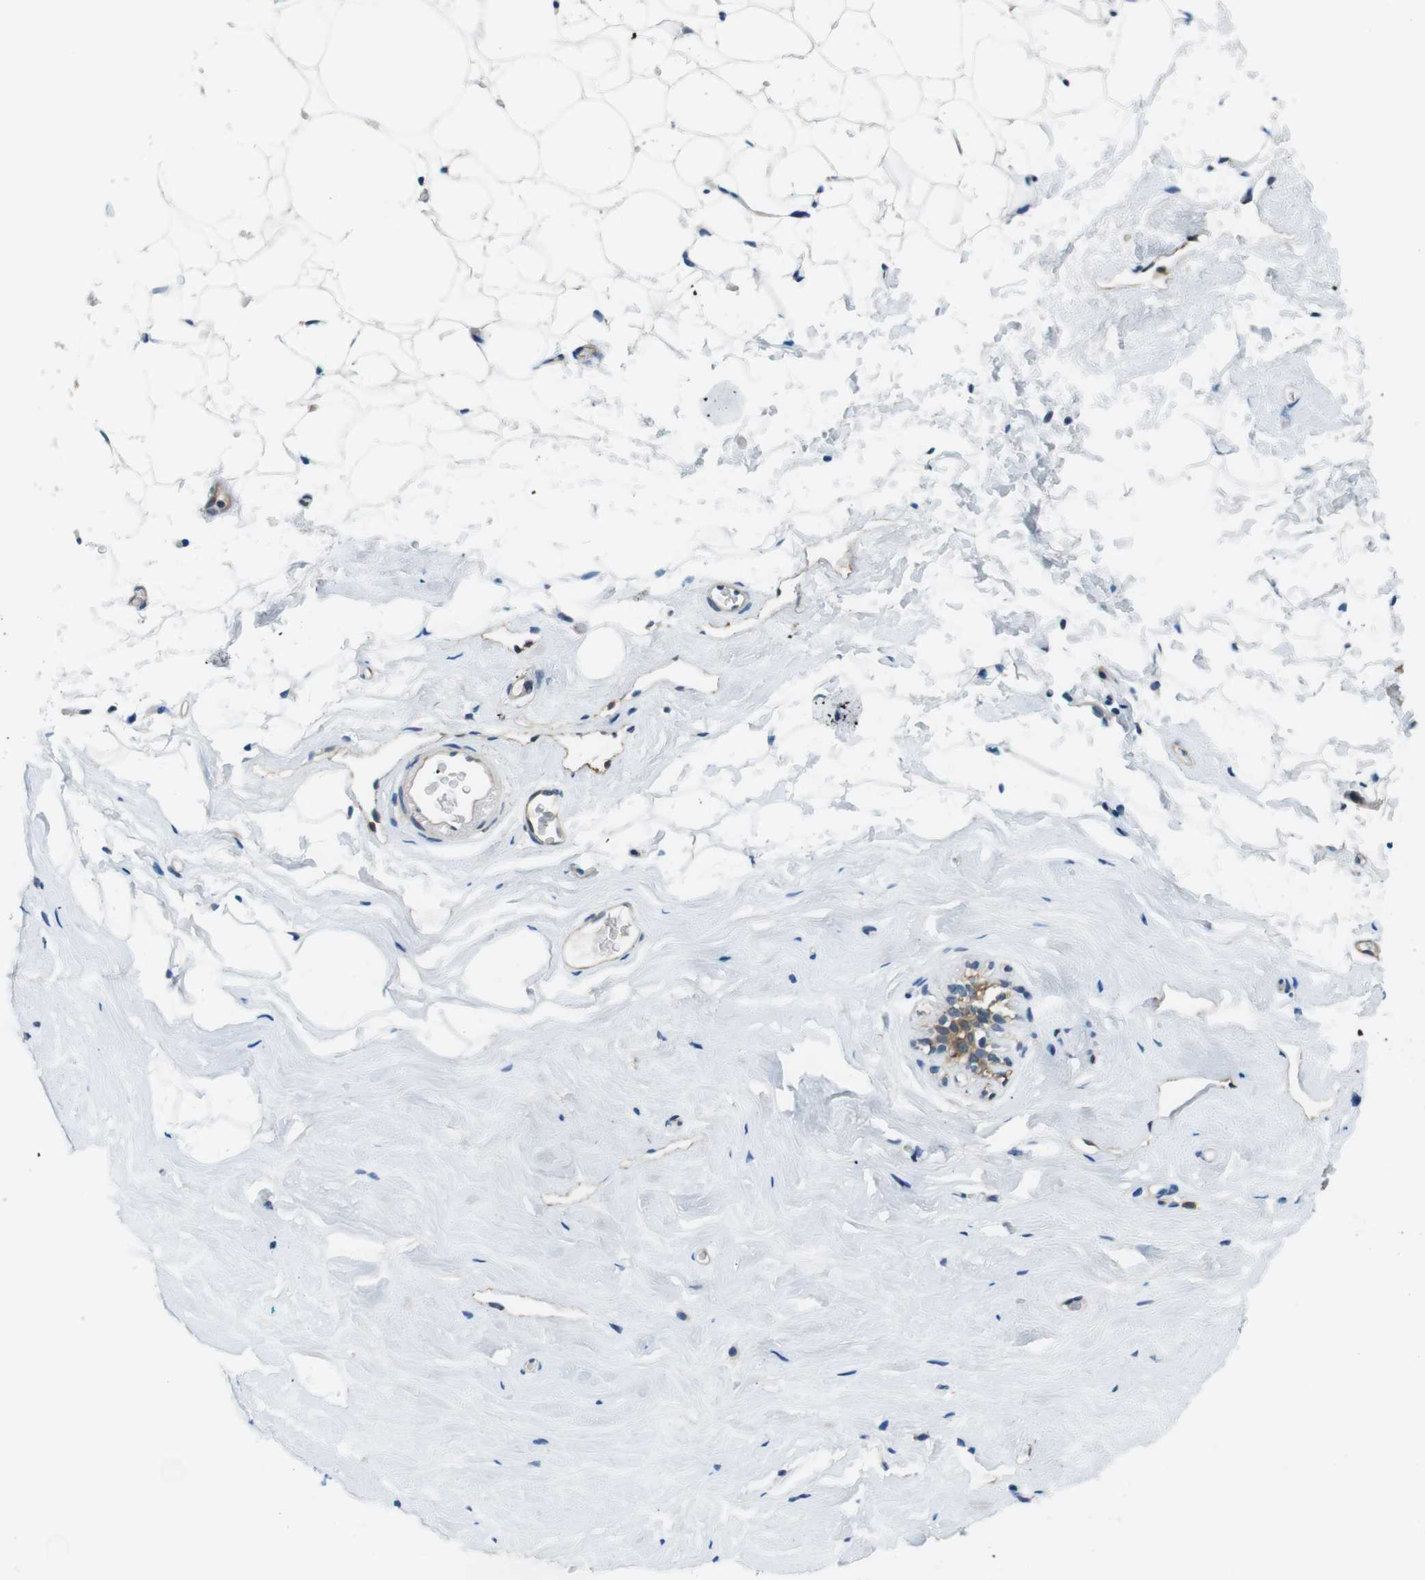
{"staining": {"intensity": "negative", "quantity": "none", "location": "none"}, "tissue": "breast", "cell_type": "Adipocytes", "image_type": "normal", "snomed": [{"axis": "morphology", "description": "Normal tissue, NOS"}, {"axis": "topography", "description": "Breast"}], "caption": "DAB (3,3'-diaminobenzidine) immunohistochemical staining of unremarkable breast demonstrates no significant expression in adipocytes. The staining was performed using DAB (3,3'-diaminobenzidine) to visualize the protein expression in brown, while the nuclei were stained in blue with hematoxylin (Magnification: 20x).", "gene": "PALD1", "patient": {"sex": "female", "age": 75}}